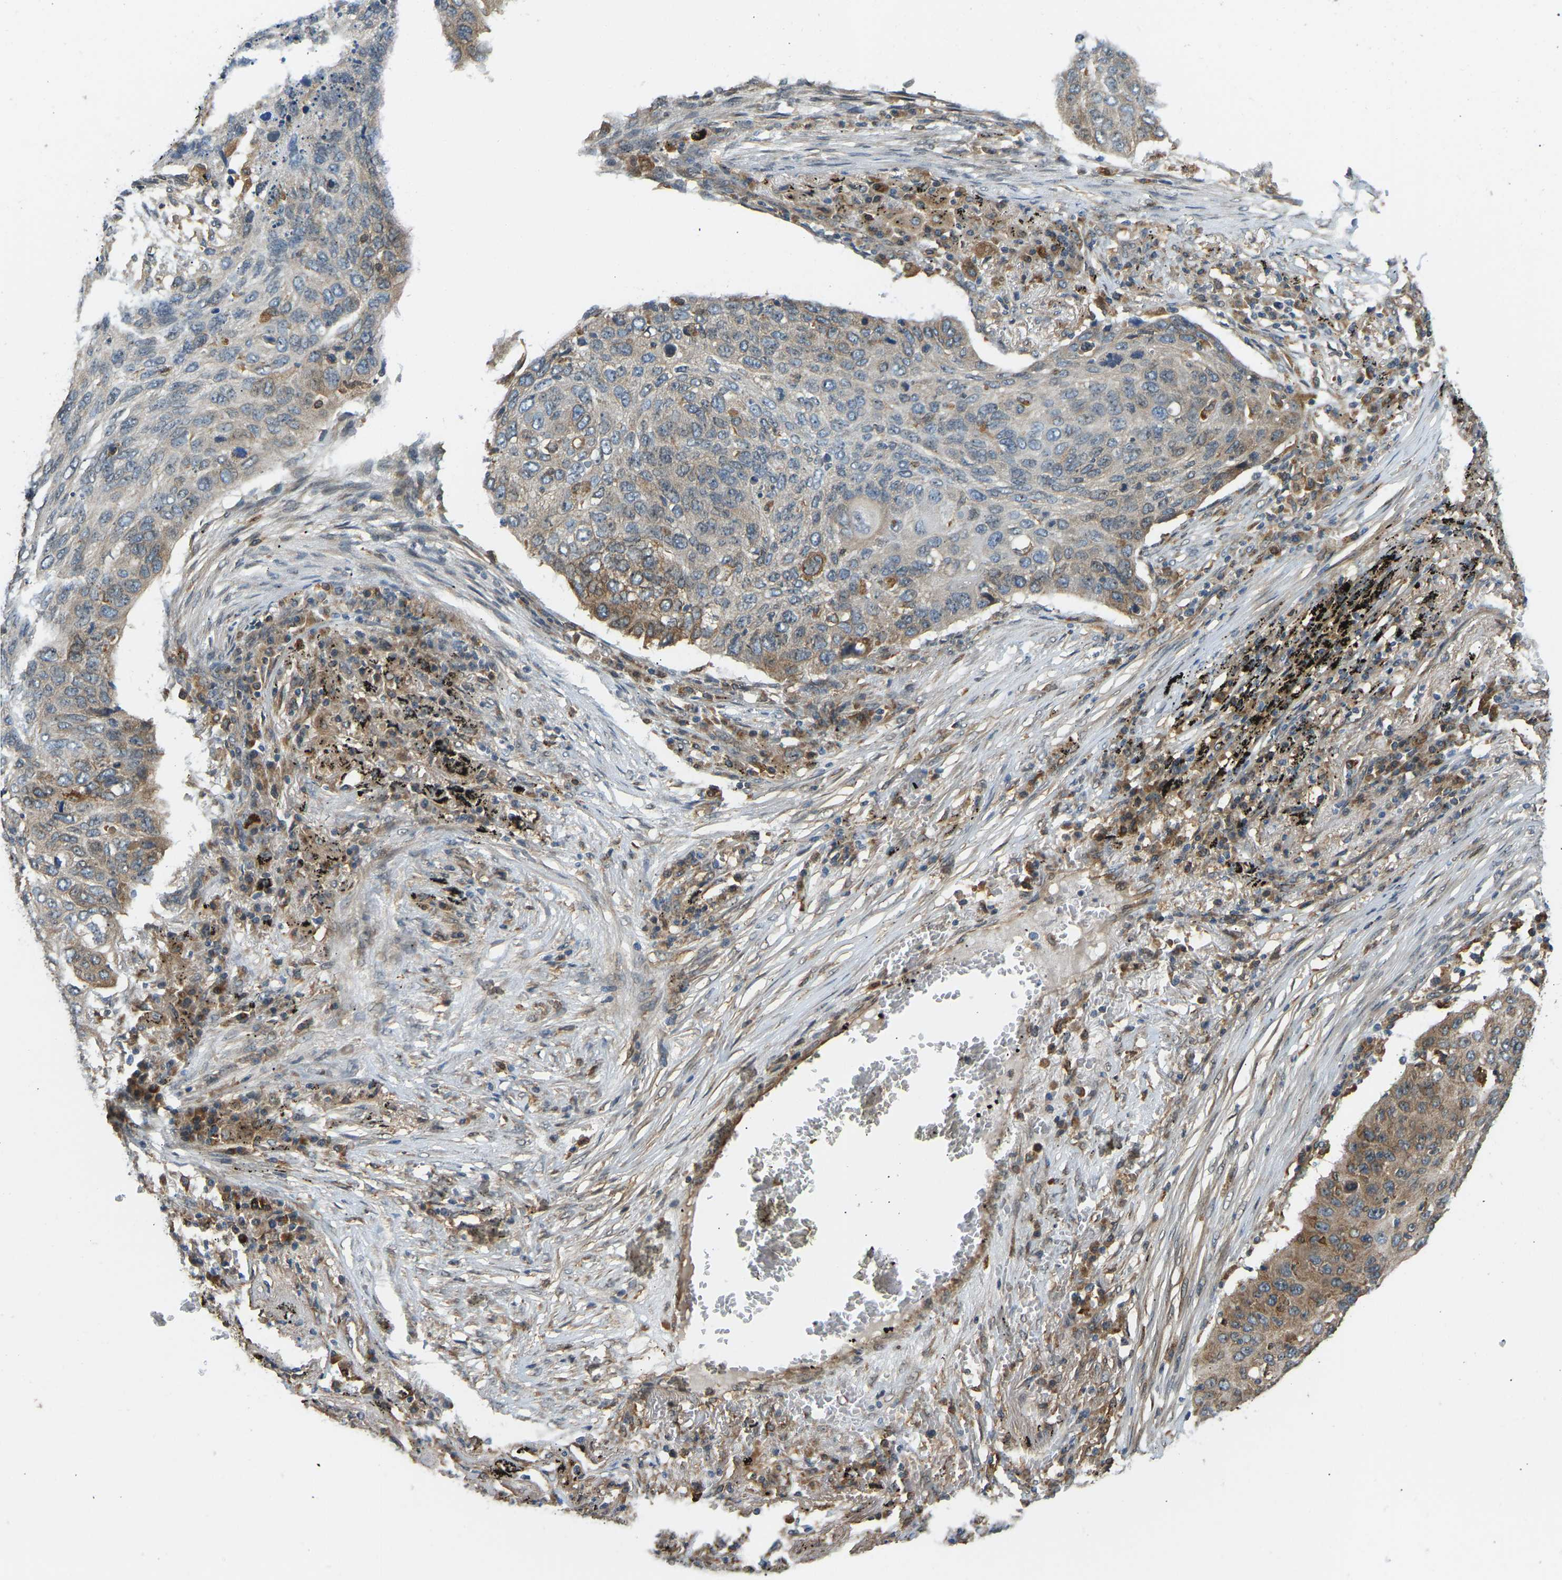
{"staining": {"intensity": "moderate", "quantity": "25%-75%", "location": "cytoplasmic/membranous"}, "tissue": "lung cancer", "cell_type": "Tumor cells", "image_type": "cancer", "snomed": [{"axis": "morphology", "description": "Squamous cell carcinoma, NOS"}, {"axis": "topography", "description": "Lung"}], "caption": "Approximately 25%-75% of tumor cells in lung cancer exhibit moderate cytoplasmic/membranous protein positivity as visualized by brown immunohistochemical staining.", "gene": "OS9", "patient": {"sex": "female", "age": 63}}